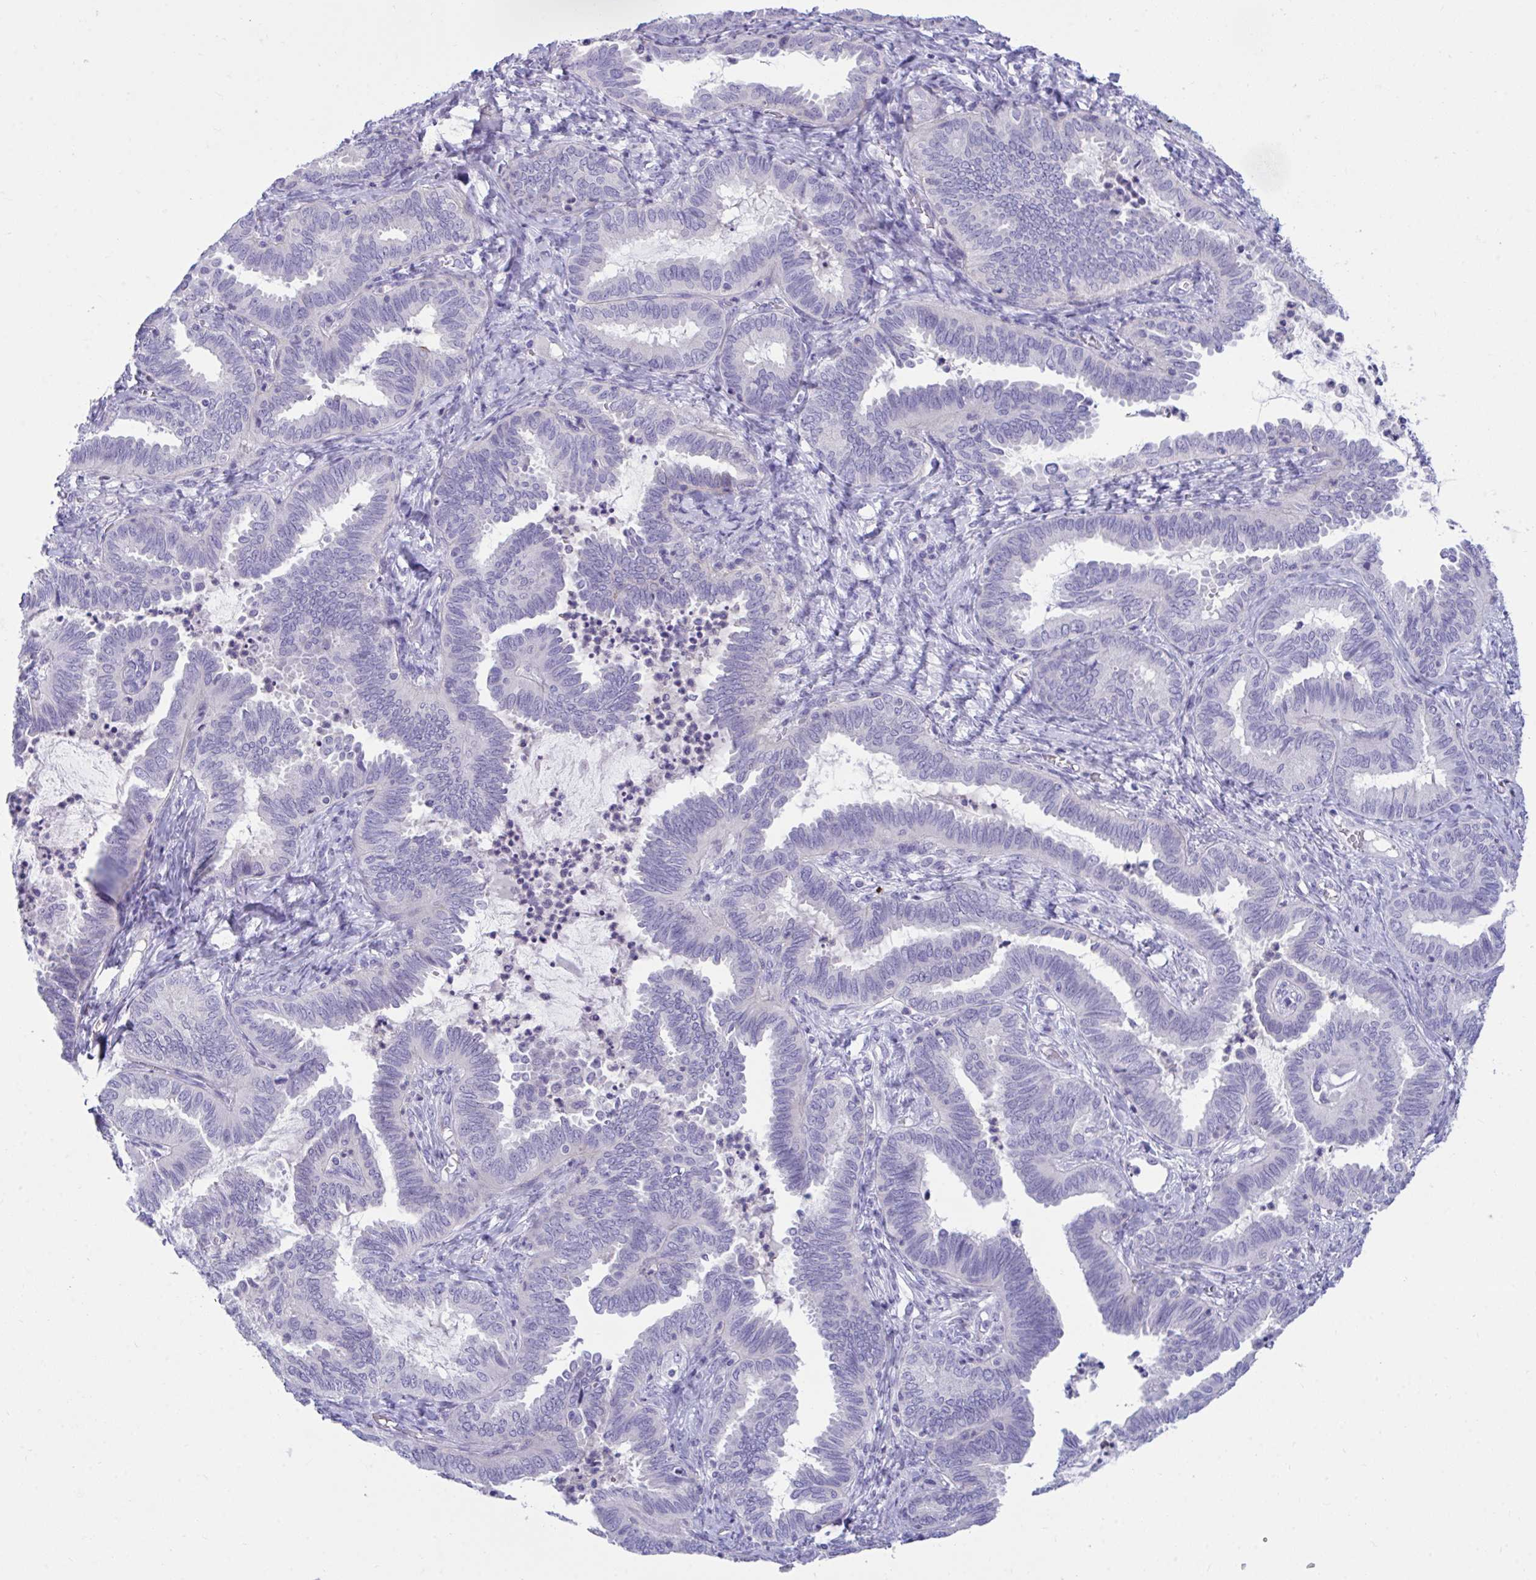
{"staining": {"intensity": "negative", "quantity": "none", "location": "none"}, "tissue": "ovarian cancer", "cell_type": "Tumor cells", "image_type": "cancer", "snomed": [{"axis": "morphology", "description": "Carcinoma, endometroid"}, {"axis": "topography", "description": "Ovary"}], "caption": "Immunohistochemistry of ovarian endometroid carcinoma reveals no staining in tumor cells. (Immunohistochemistry, brightfield microscopy, high magnification).", "gene": "PLEKHH1", "patient": {"sex": "female", "age": 70}}